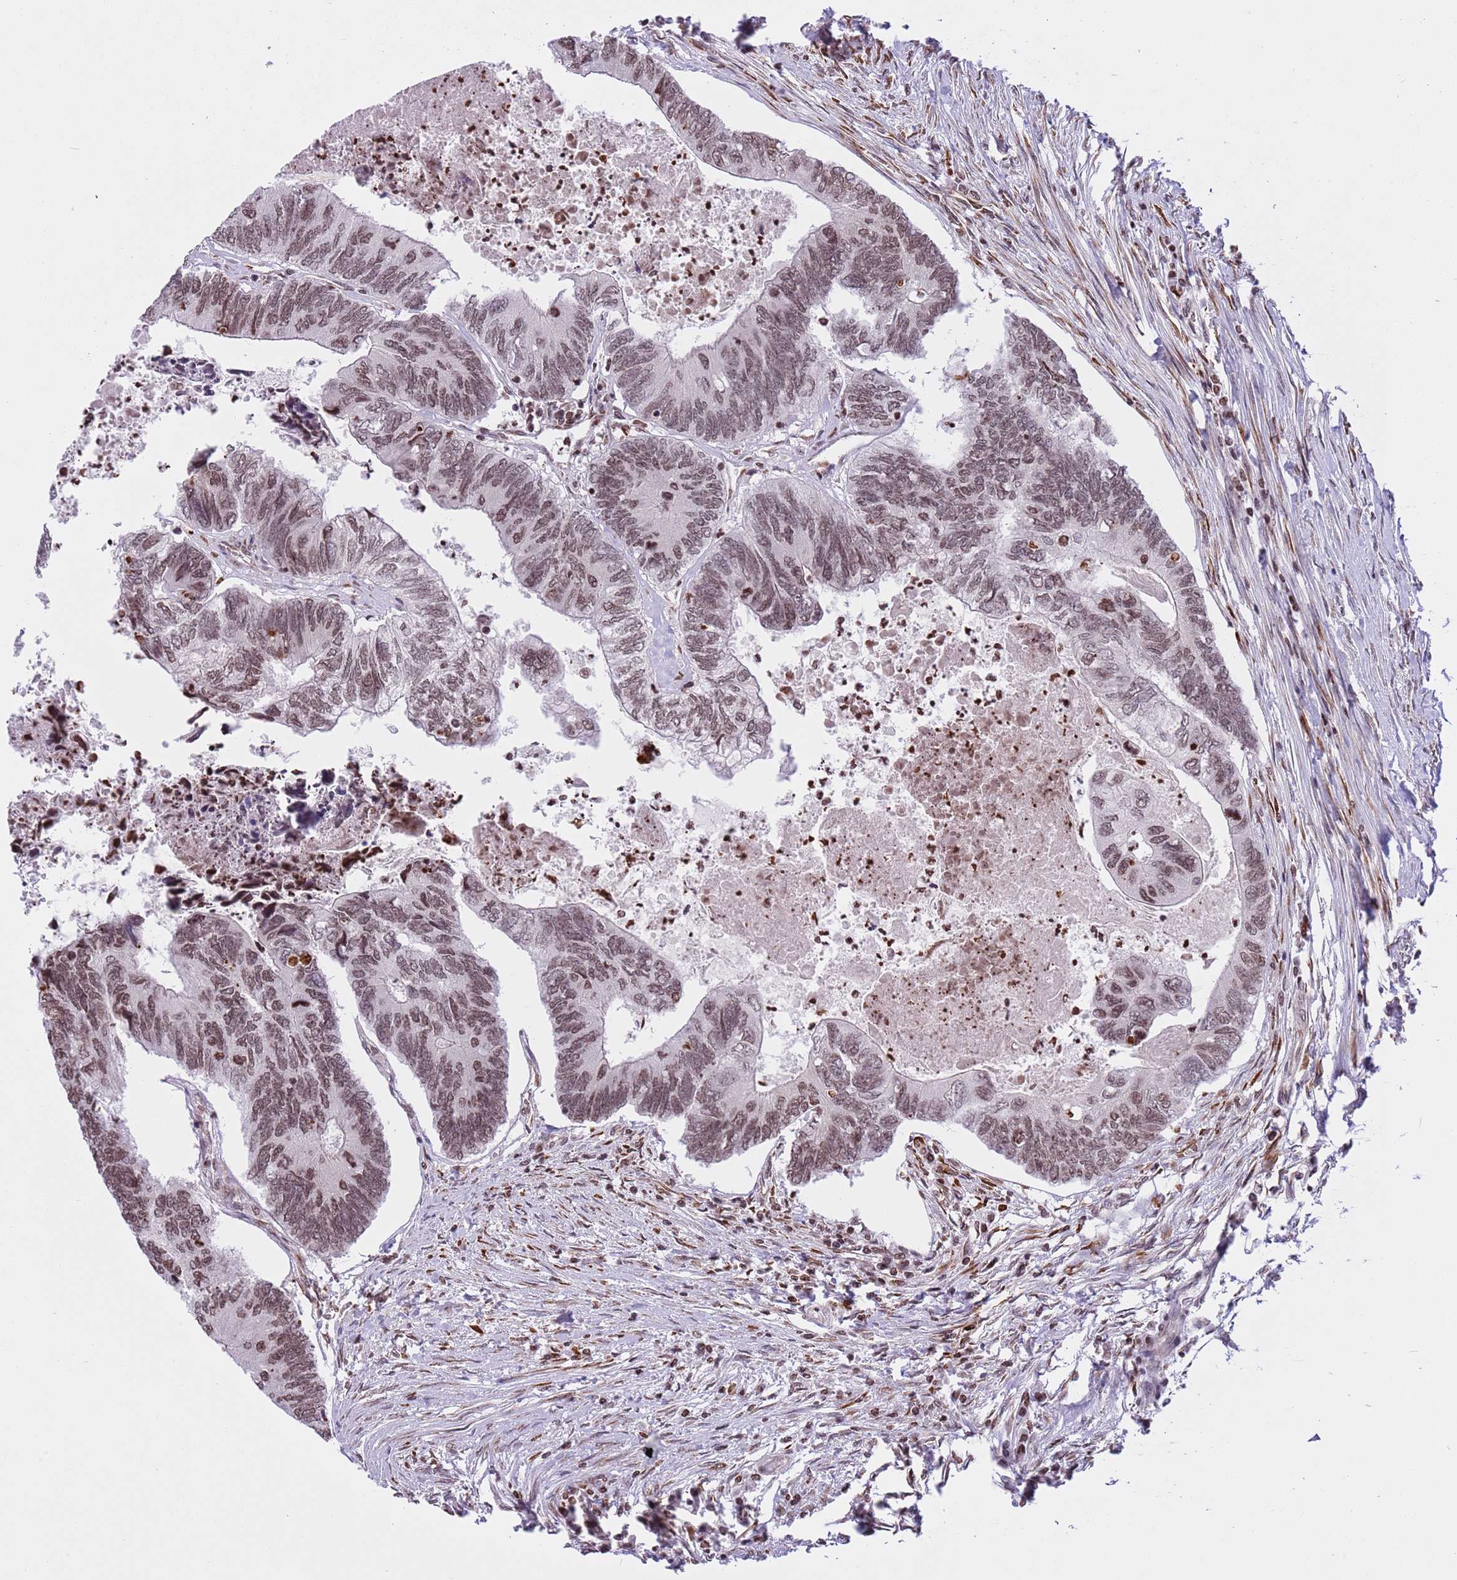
{"staining": {"intensity": "moderate", "quantity": ">75%", "location": "nuclear"}, "tissue": "colorectal cancer", "cell_type": "Tumor cells", "image_type": "cancer", "snomed": [{"axis": "morphology", "description": "Adenocarcinoma, NOS"}, {"axis": "topography", "description": "Colon"}], "caption": "Brown immunohistochemical staining in human colorectal cancer (adenocarcinoma) reveals moderate nuclear expression in about >75% of tumor cells.", "gene": "NRIP1", "patient": {"sex": "female", "age": 67}}